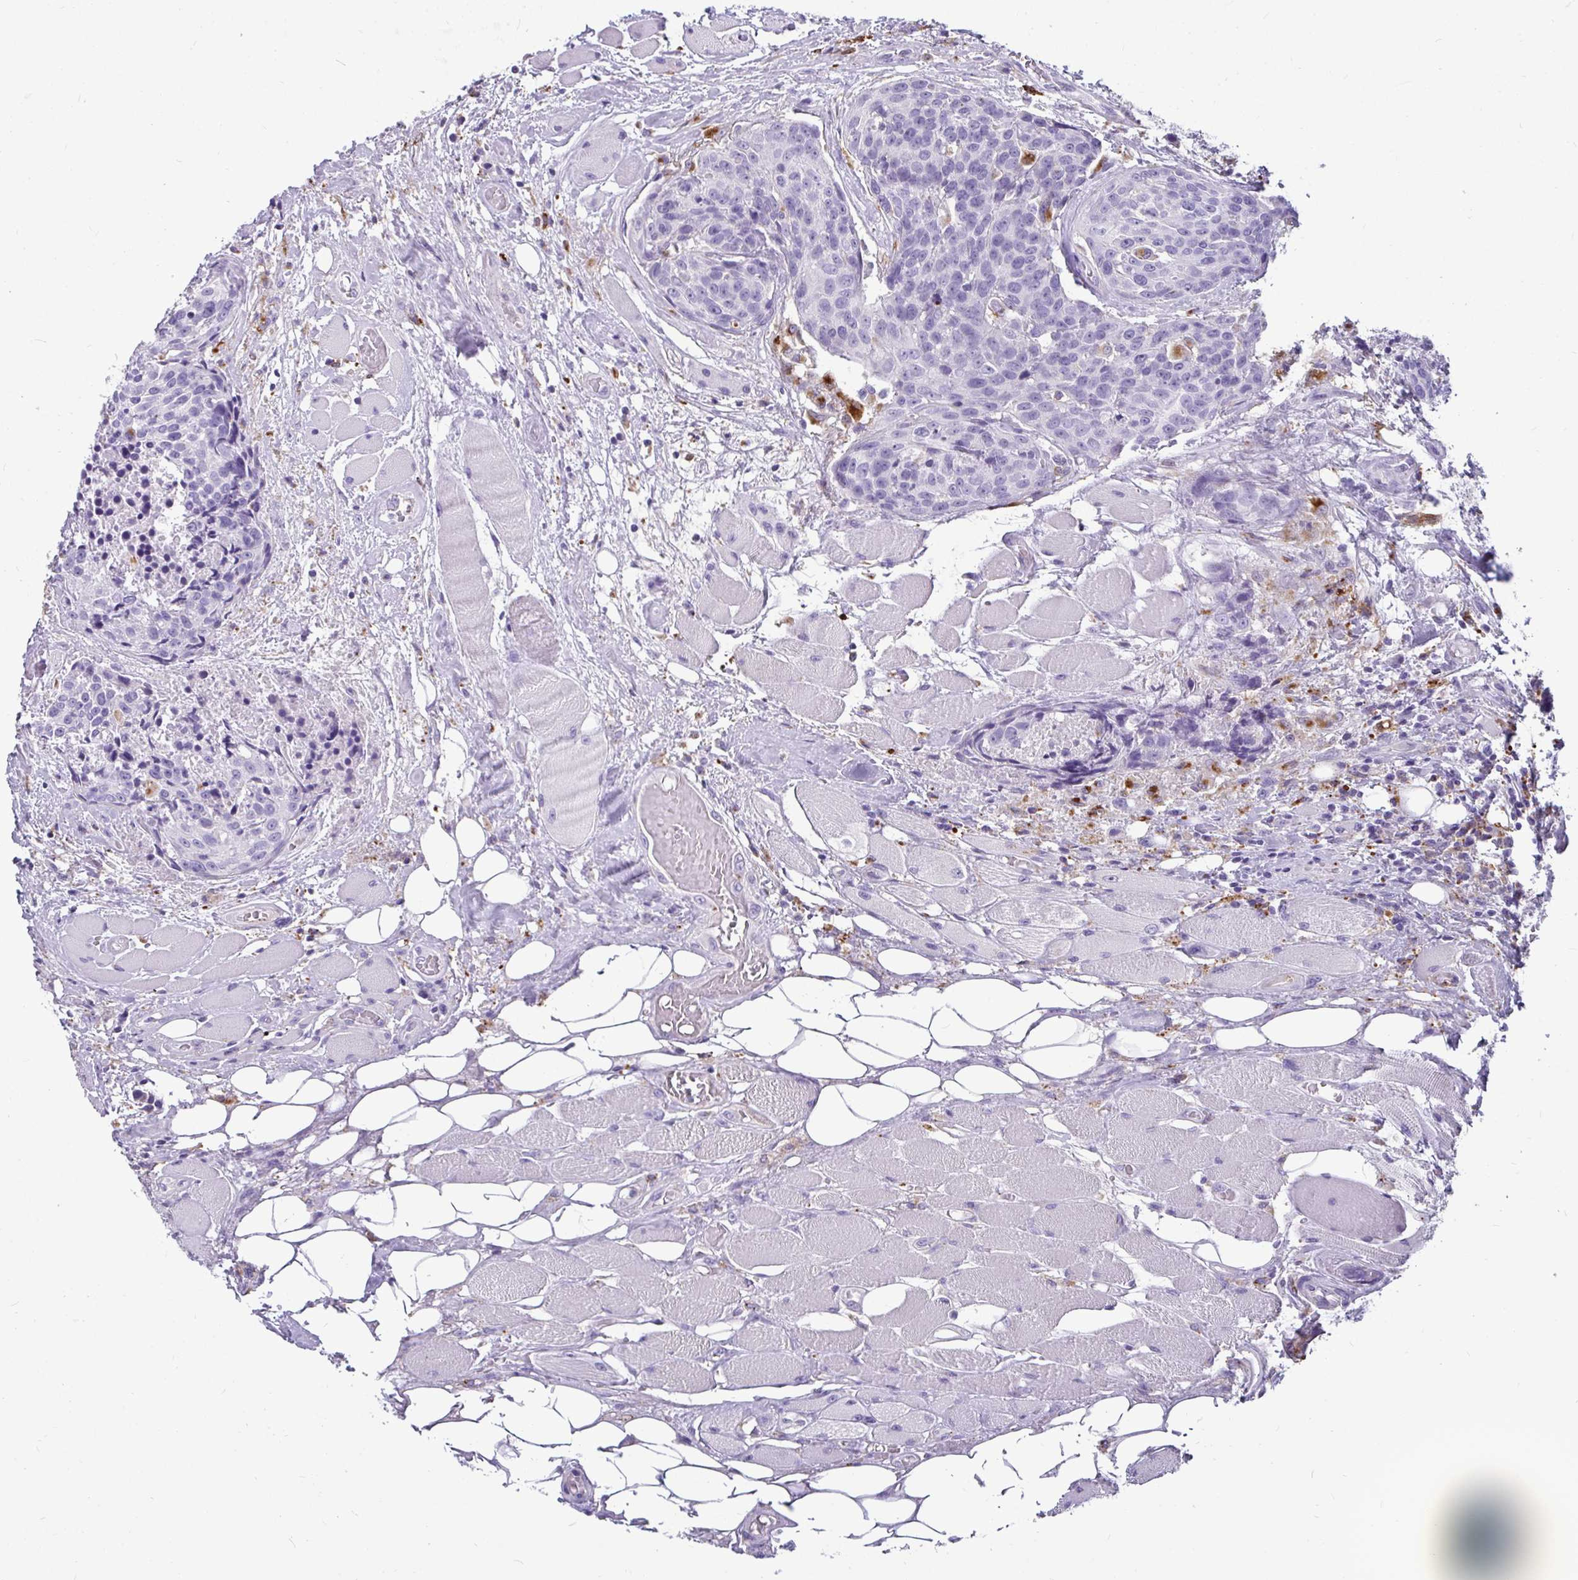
{"staining": {"intensity": "negative", "quantity": "none", "location": "none"}, "tissue": "head and neck cancer", "cell_type": "Tumor cells", "image_type": "cancer", "snomed": [{"axis": "morphology", "description": "Squamous cell carcinoma, NOS"}, {"axis": "topography", "description": "Oral tissue"}, {"axis": "topography", "description": "Head-Neck"}], "caption": "Immunohistochemical staining of head and neck squamous cell carcinoma displays no significant expression in tumor cells.", "gene": "CTSZ", "patient": {"sex": "male", "age": 64}}